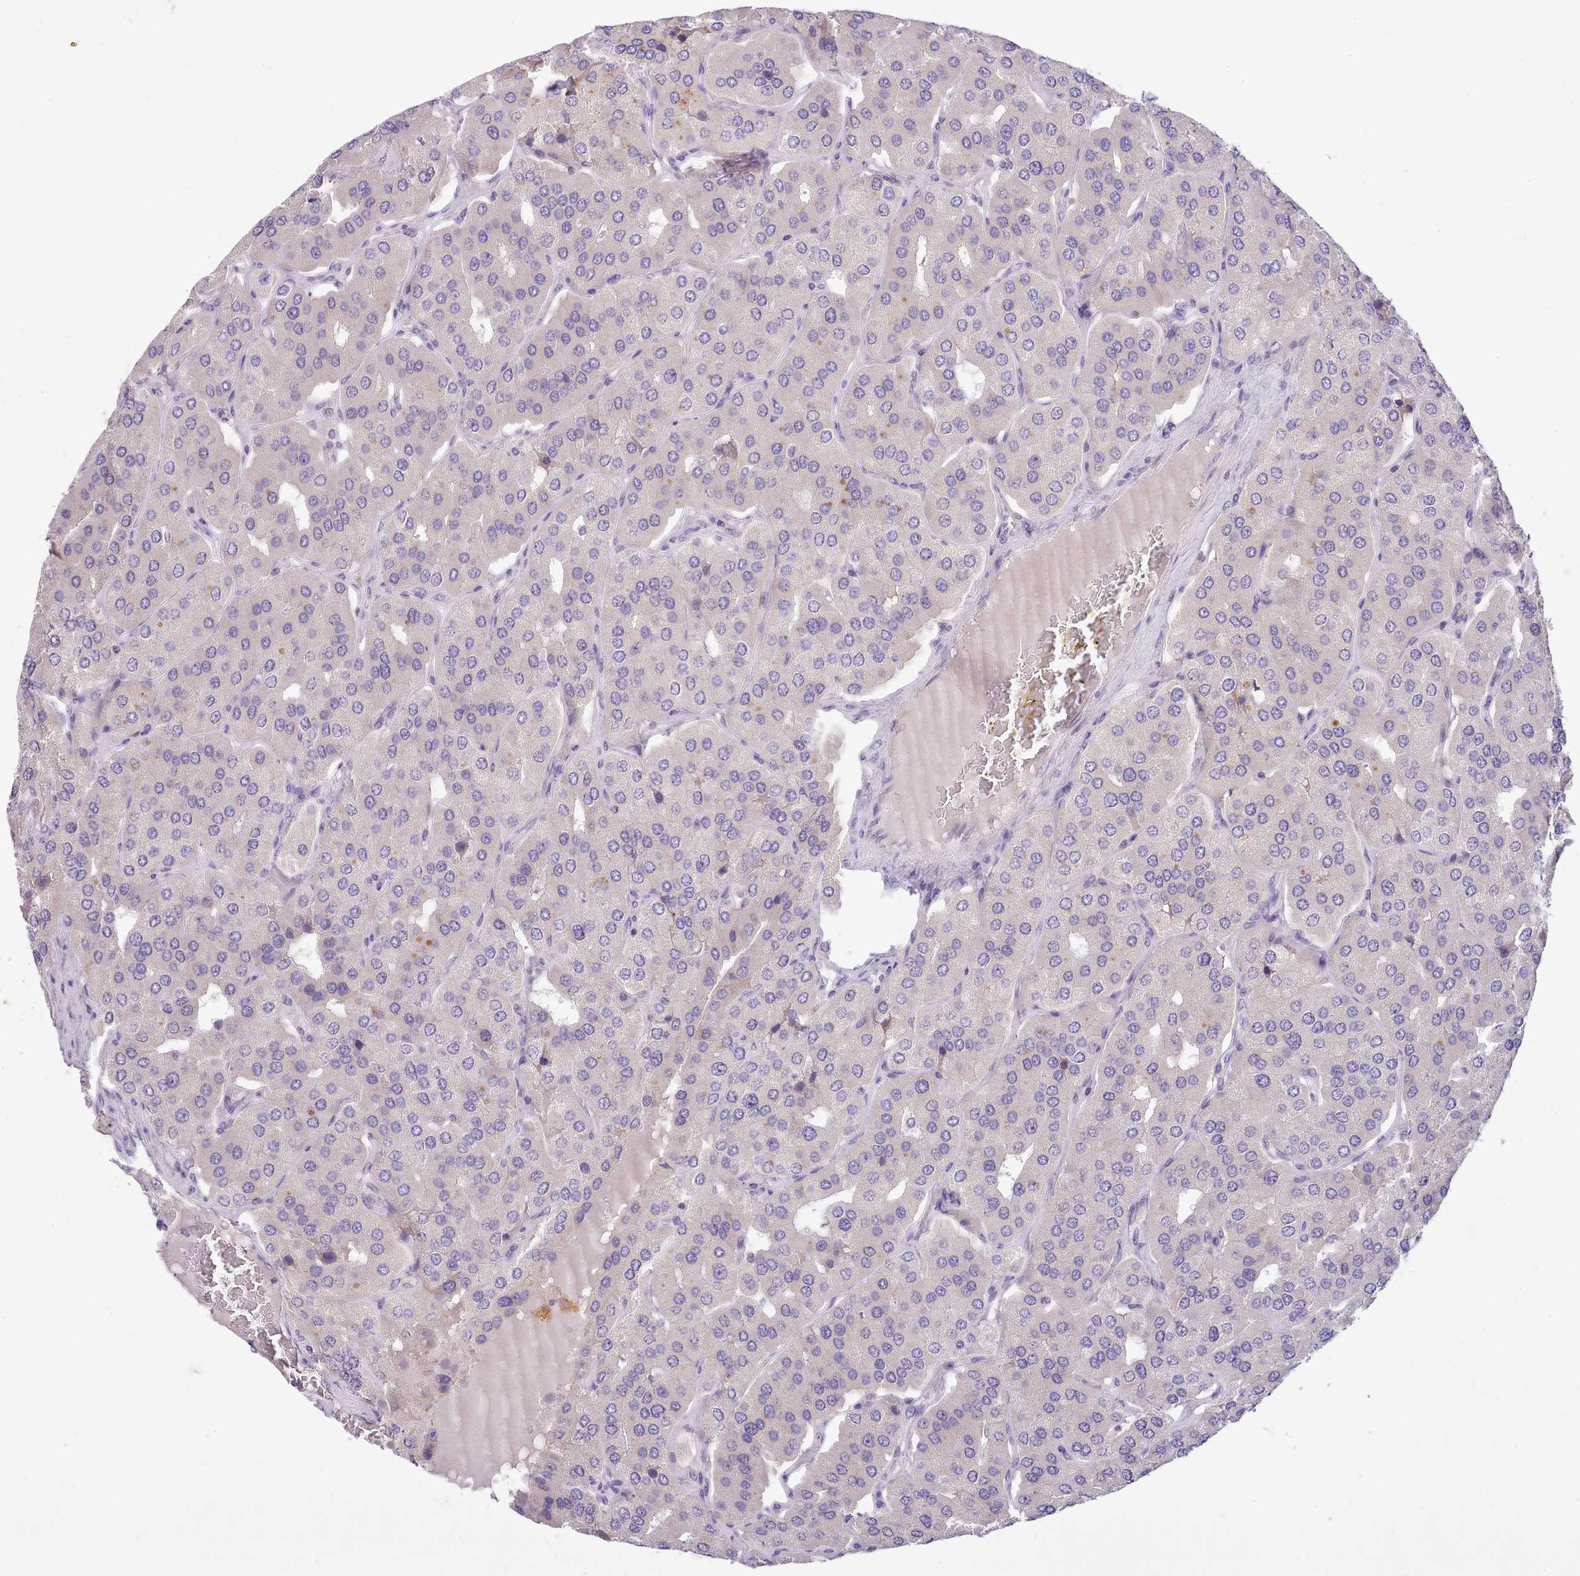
{"staining": {"intensity": "negative", "quantity": "none", "location": "none"}, "tissue": "parathyroid gland", "cell_type": "Glandular cells", "image_type": "normal", "snomed": [{"axis": "morphology", "description": "Normal tissue, NOS"}, {"axis": "morphology", "description": "Adenoma, NOS"}, {"axis": "topography", "description": "Parathyroid gland"}], "caption": "A high-resolution photomicrograph shows immunohistochemistry (IHC) staining of unremarkable parathyroid gland, which shows no significant positivity in glandular cells. Brightfield microscopy of immunohistochemistry stained with DAB (3,3'-diaminobenzidine) (brown) and hematoxylin (blue), captured at high magnification.", "gene": "FAM83E", "patient": {"sex": "female", "age": 86}}